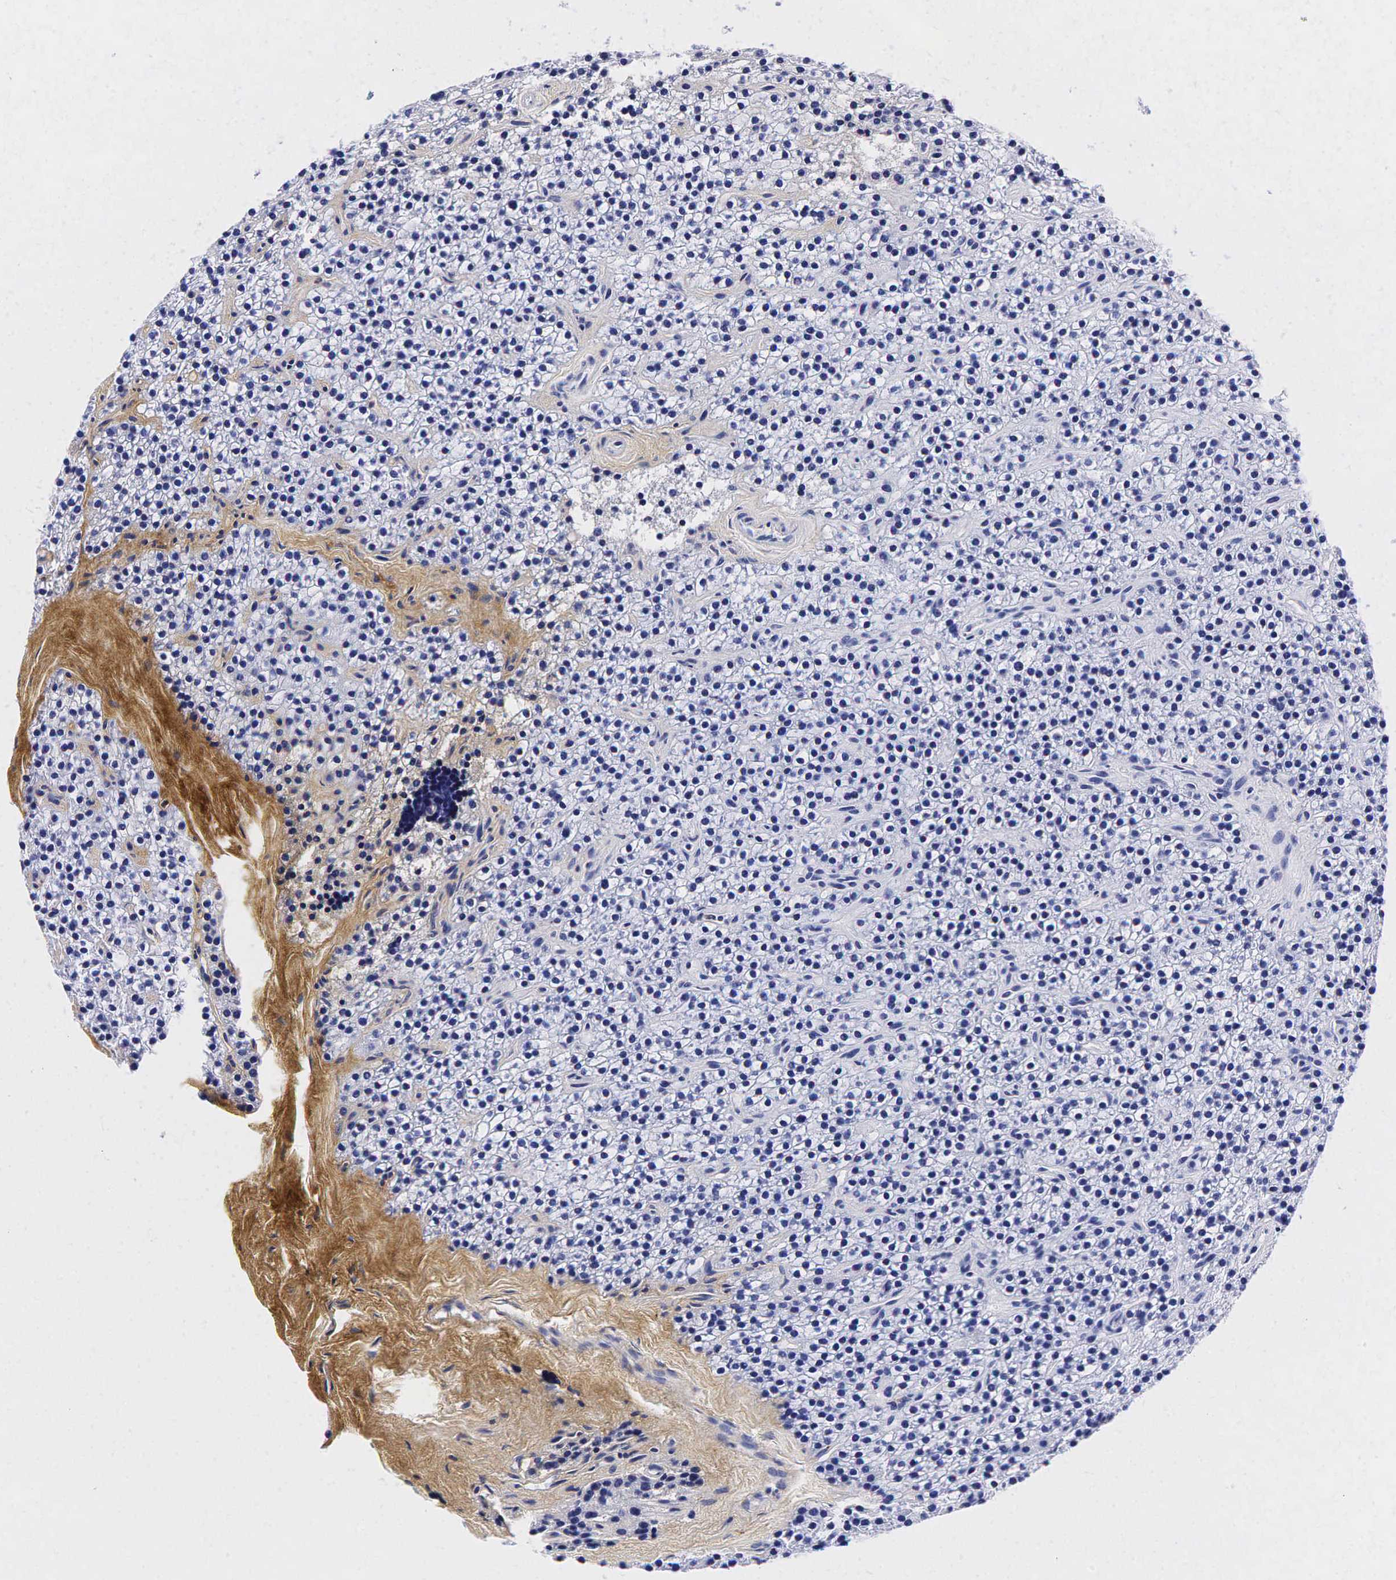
{"staining": {"intensity": "weak", "quantity": "<25%", "location": "cytoplasmic/membranous"}, "tissue": "parathyroid gland", "cell_type": "Glandular cells", "image_type": "normal", "snomed": [{"axis": "morphology", "description": "Normal tissue, NOS"}, {"axis": "topography", "description": "Parathyroid gland"}], "caption": "Immunohistochemical staining of benign parathyroid gland displays no significant expression in glandular cells.", "gene": "TG", "patient": {"sex": "female", "age": 54}}